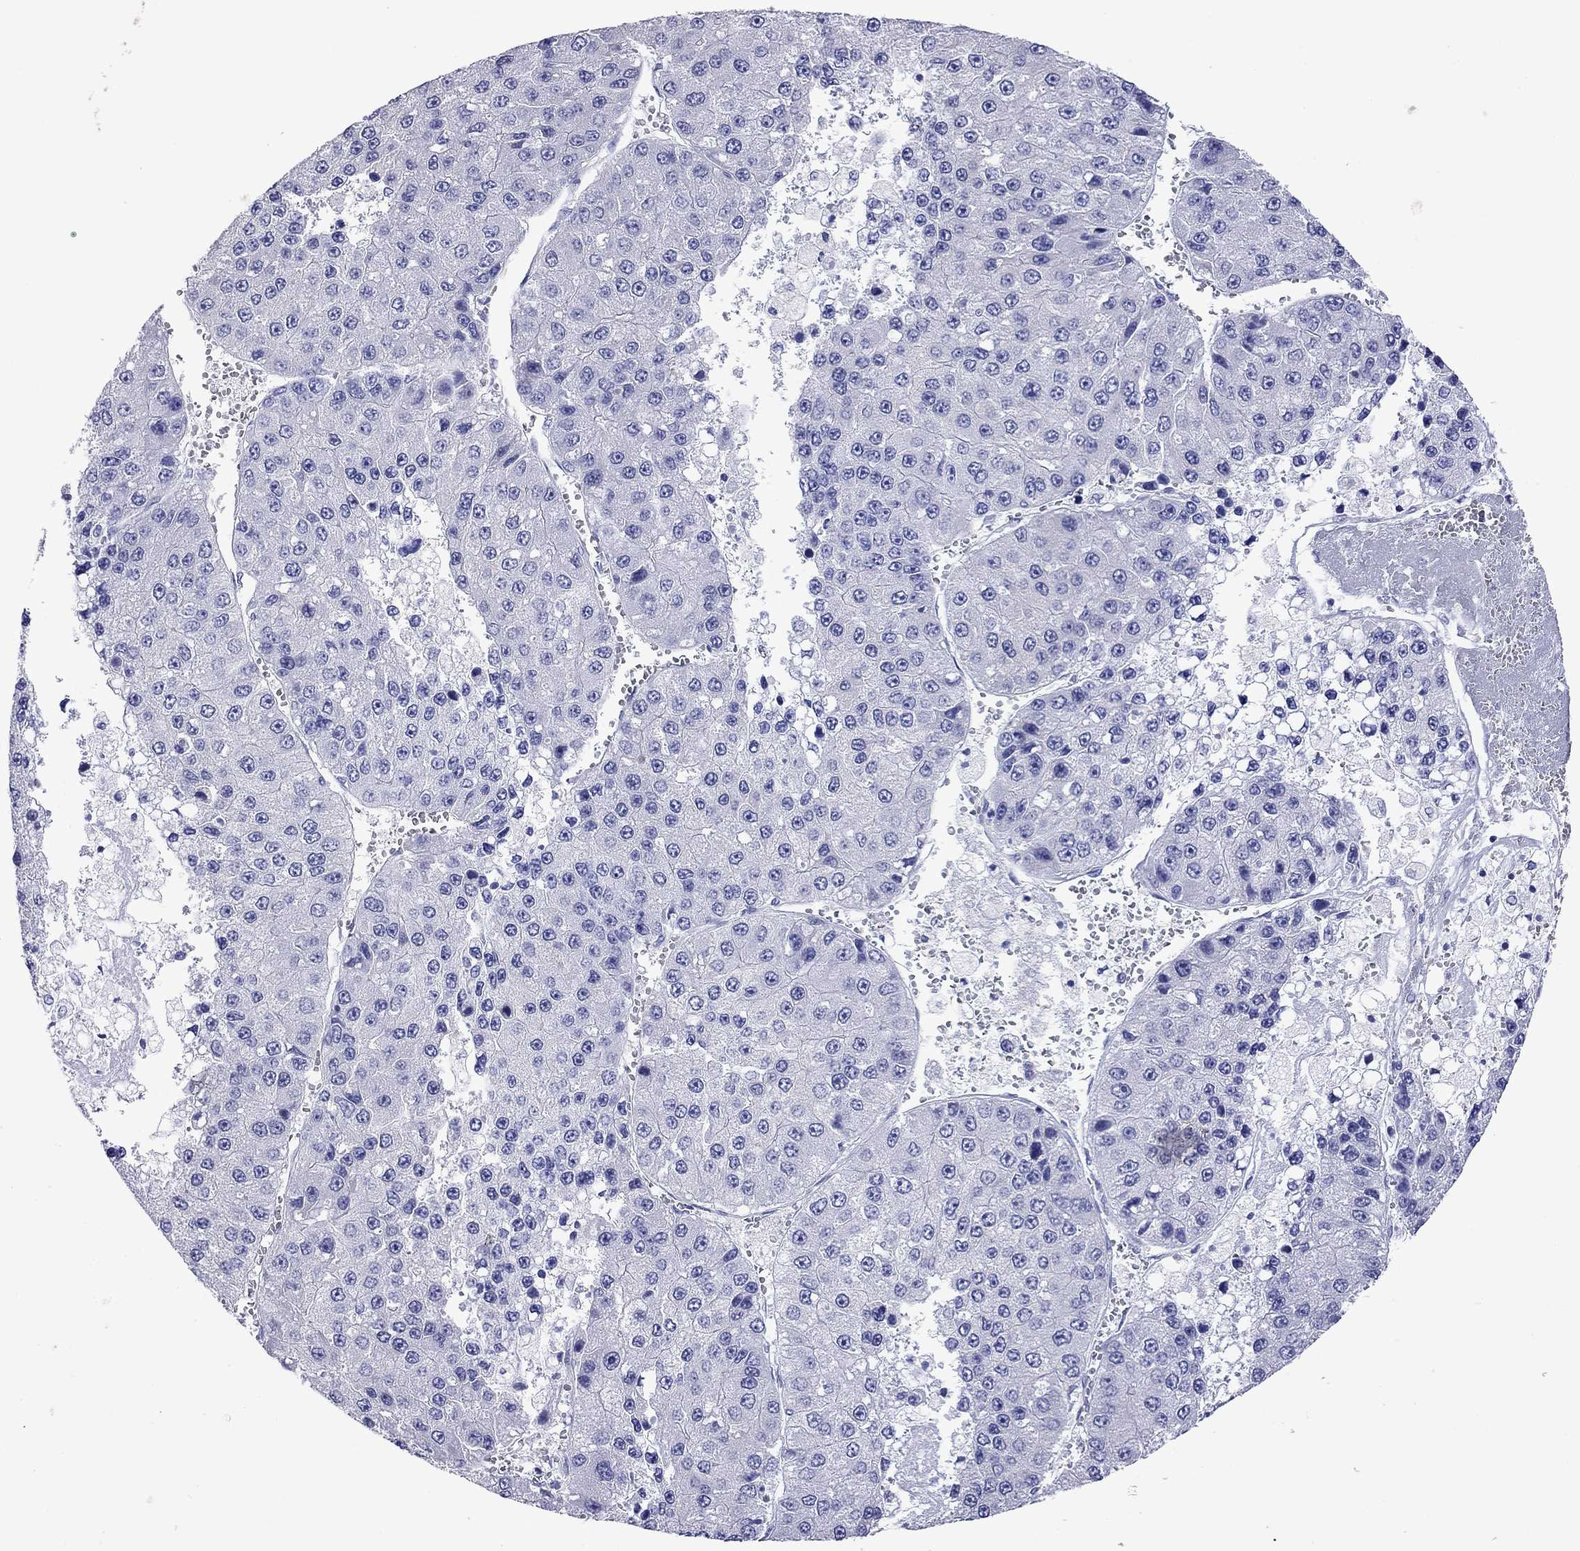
{"staining": {"intensity": "negative", "quantity": "none", "location": "none"}, "tissue": "liver cancer", "cell_type": "Tumor cells", "image_type": "cancer", "snomed": [{"axis": "morphology", "description": "Carcinoma, Hepatocellular, NOS"}, {"axis": "topography", "description": "Liver"}], "caption": "IHC photomicrograph of neoplastic tissue: hepatocellular carcinoma (liver) stained with DAB reveals no significant protein staining in tumor cells.", "gene": "KIAA2012", "patient": {"sex": "female", "age": 73}}